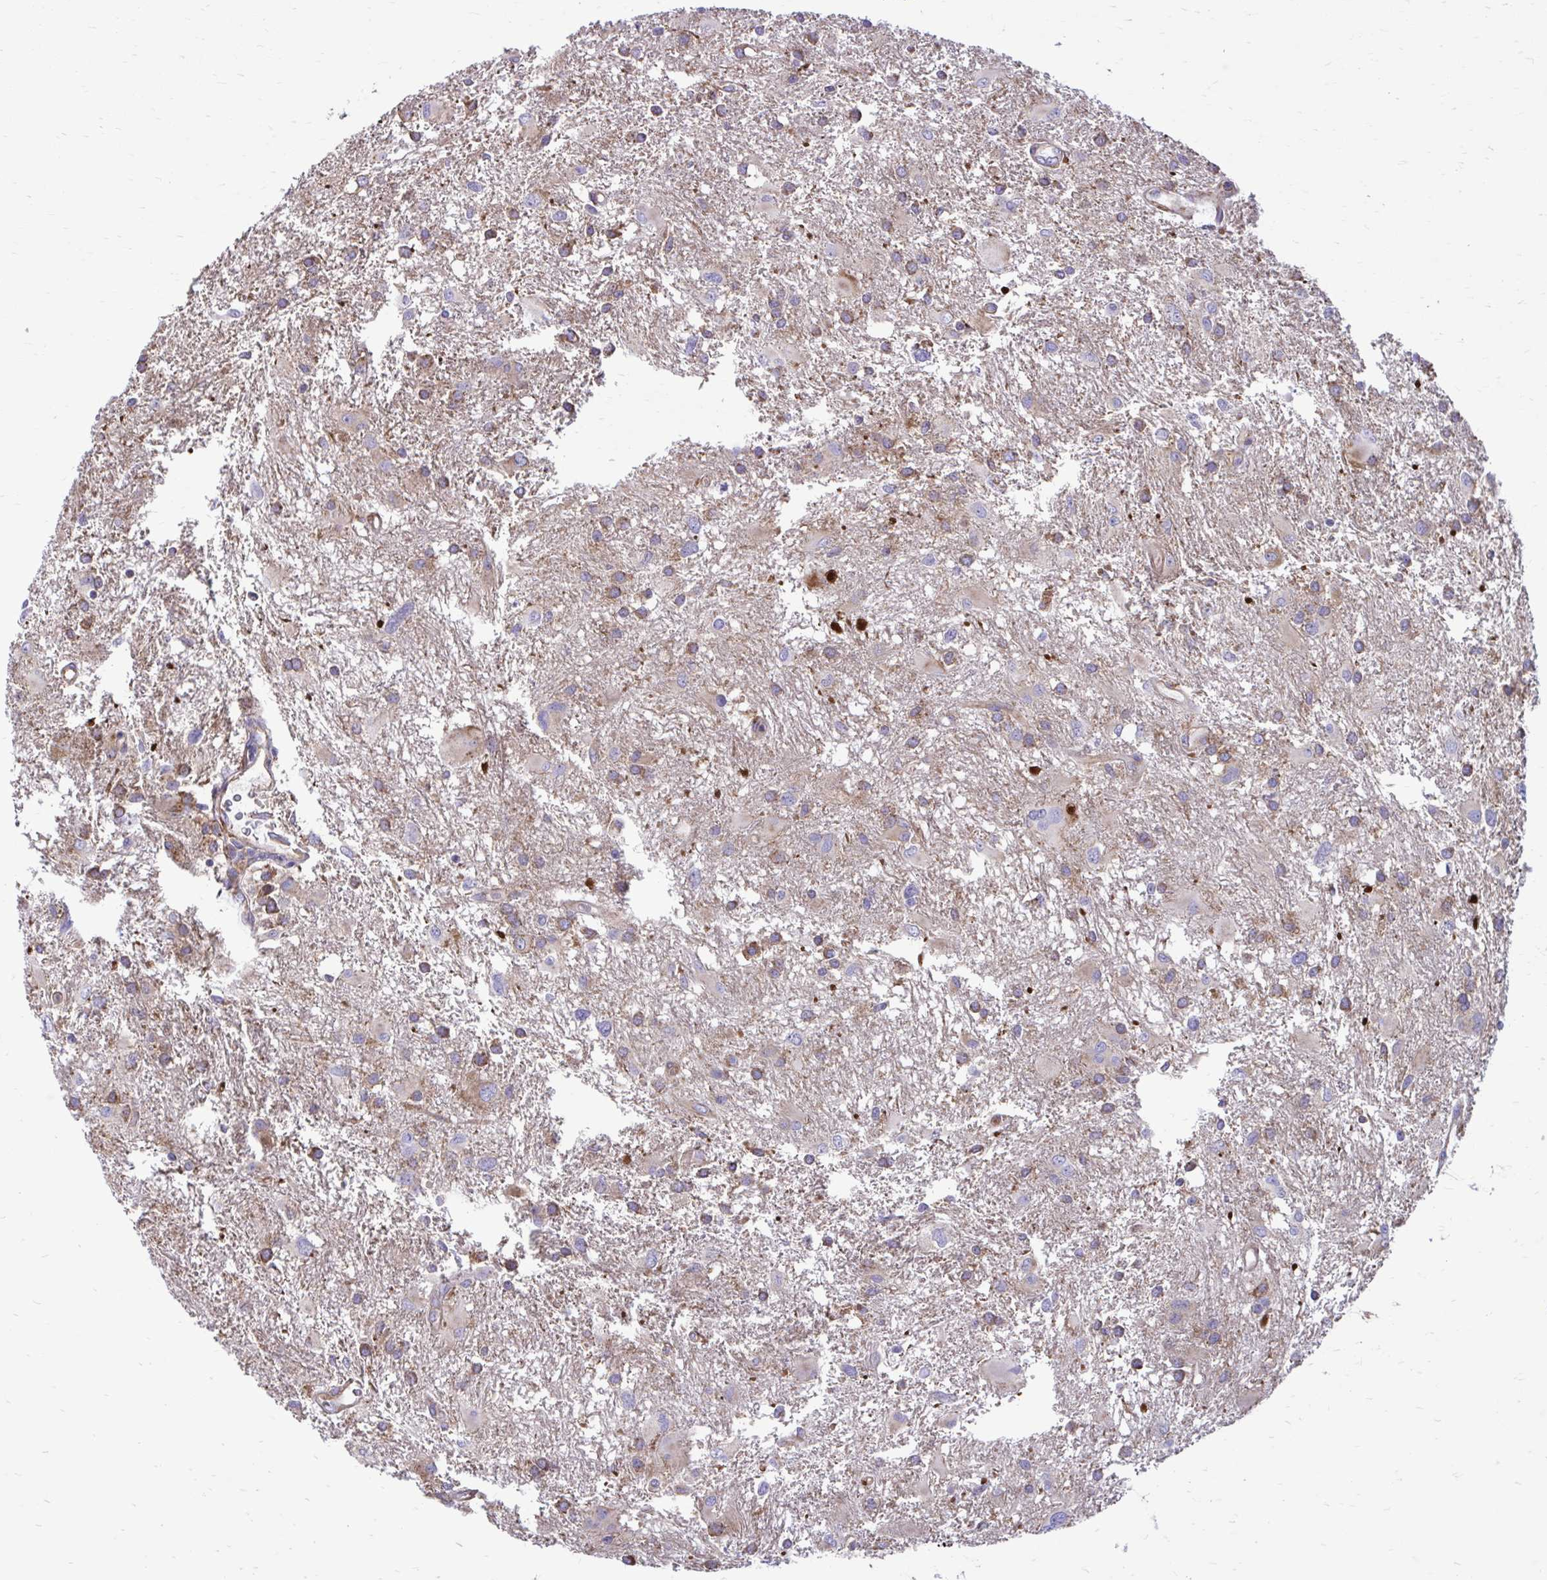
{"staining": {"intensity": "moderate", "quantity": "<25%", "location": "cytoplasmic/membranous"}, "tissue": "glioma", "cell_type": "Tumor cells", "image_type": "cancer", "snomed": [{"axis": "morphology", "description": "Glioma, malignant, High grade"}, {"axis": "topography", "description": "Brain"}], "caption": "Protein analysis of high-grade glioma (malignant) tissue shows moderate cytoplasmic/membranous expression in approximately <25% of tumor cells.", "gene": "CLTA", "patient": {"sex": "male", "age": 53}}